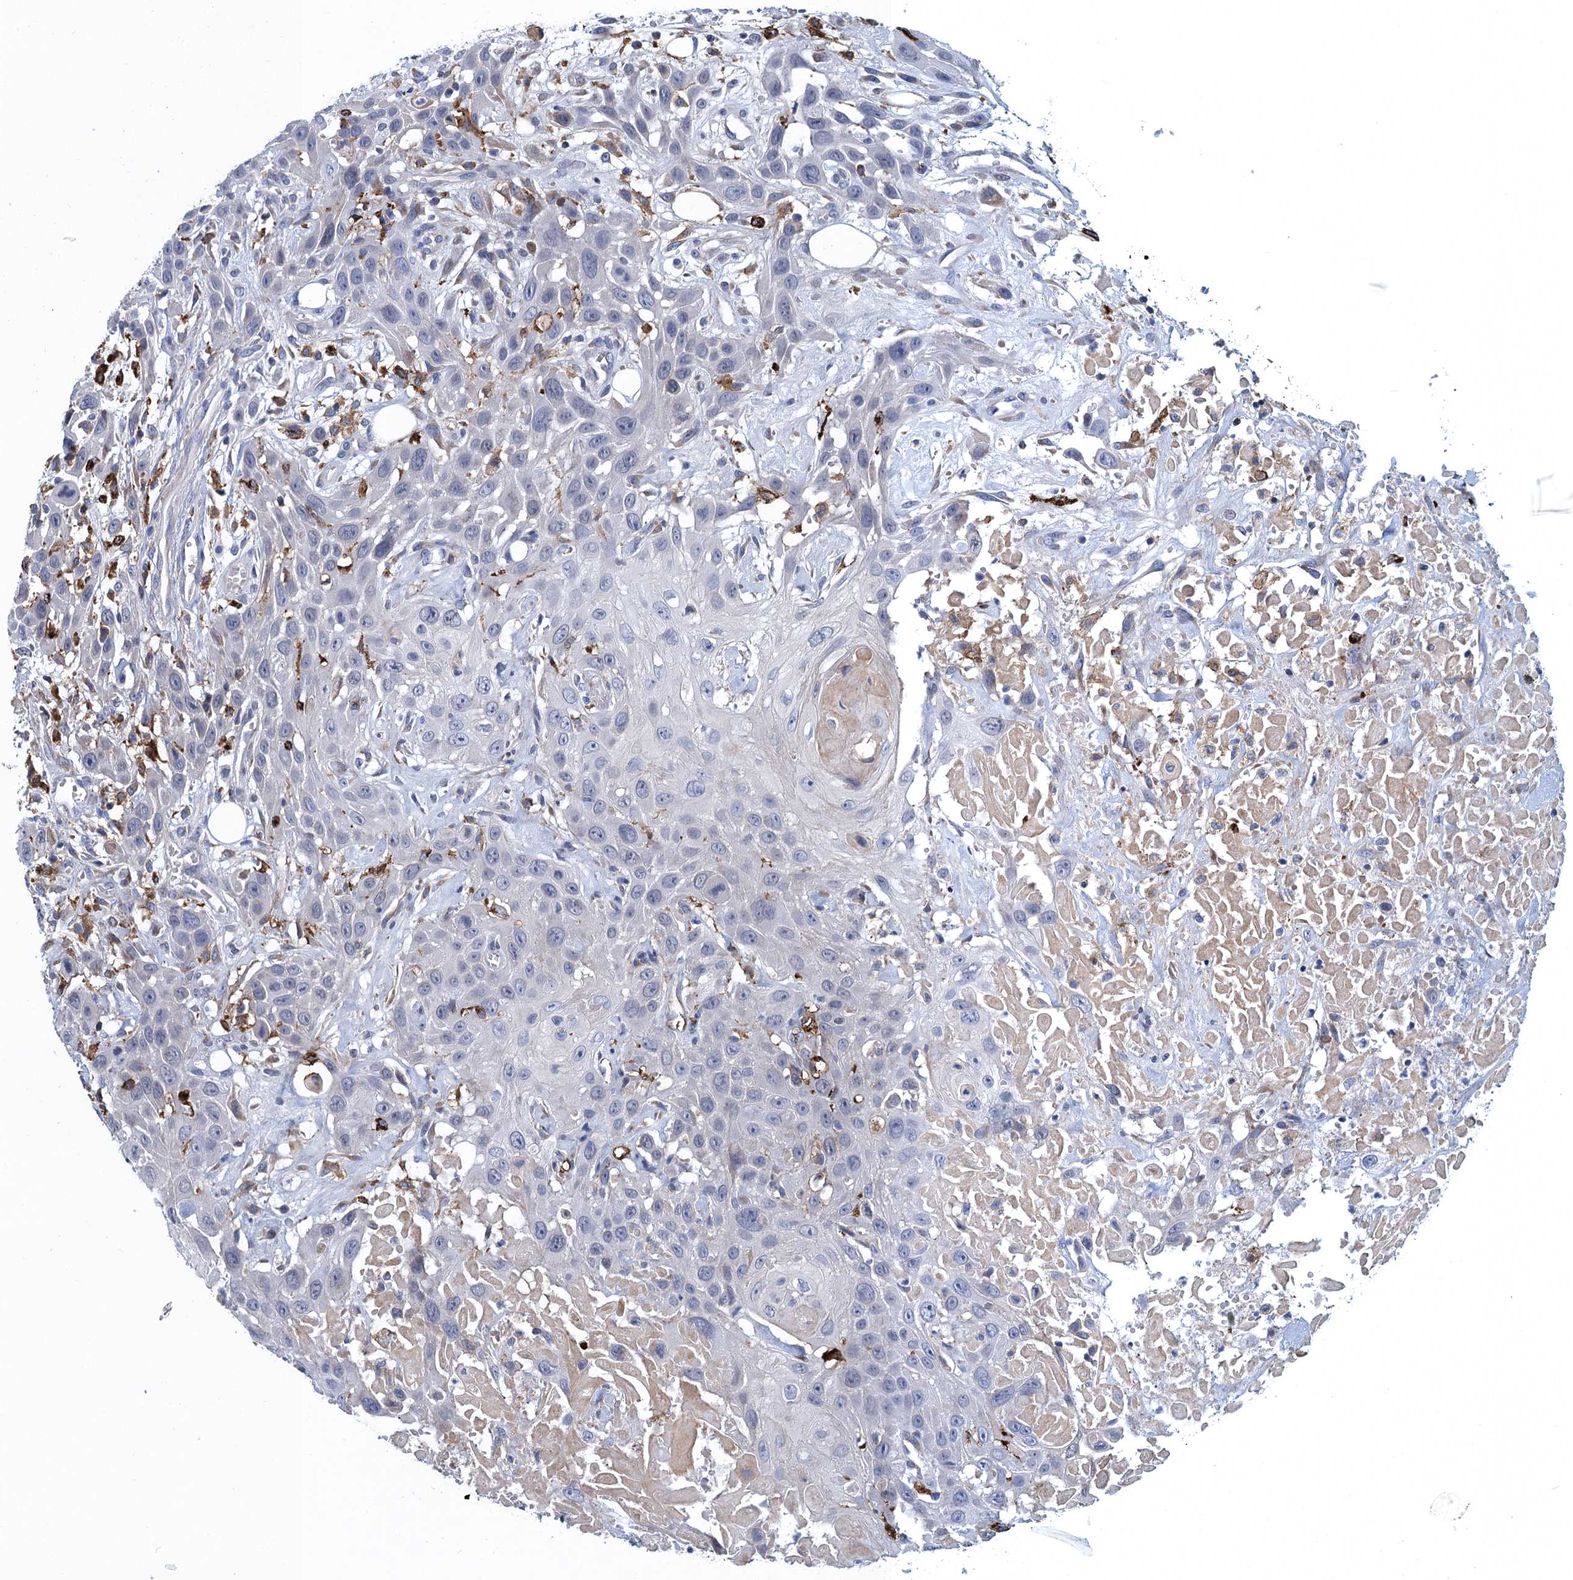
{"staining": {"intensity": "negative", "quantity": "none", "location": "none"}, "tissue": "head and neck cancer", "cell_type": "Tumor cells", "image_type": "cancer", "snomed": [{"axis": "morphology", "description": "Squamous cell carcinoma, NOS"}, {"axis": "topography", "description": "Head-Neck"}], "caption": "This is a micrograph of immunohistochemistry staining of head and neck squamous cell carcinoma, which shows no expression in tumor cells.", "gene": "DNHD1", "patient": {"sex": "male", "age": 81}}